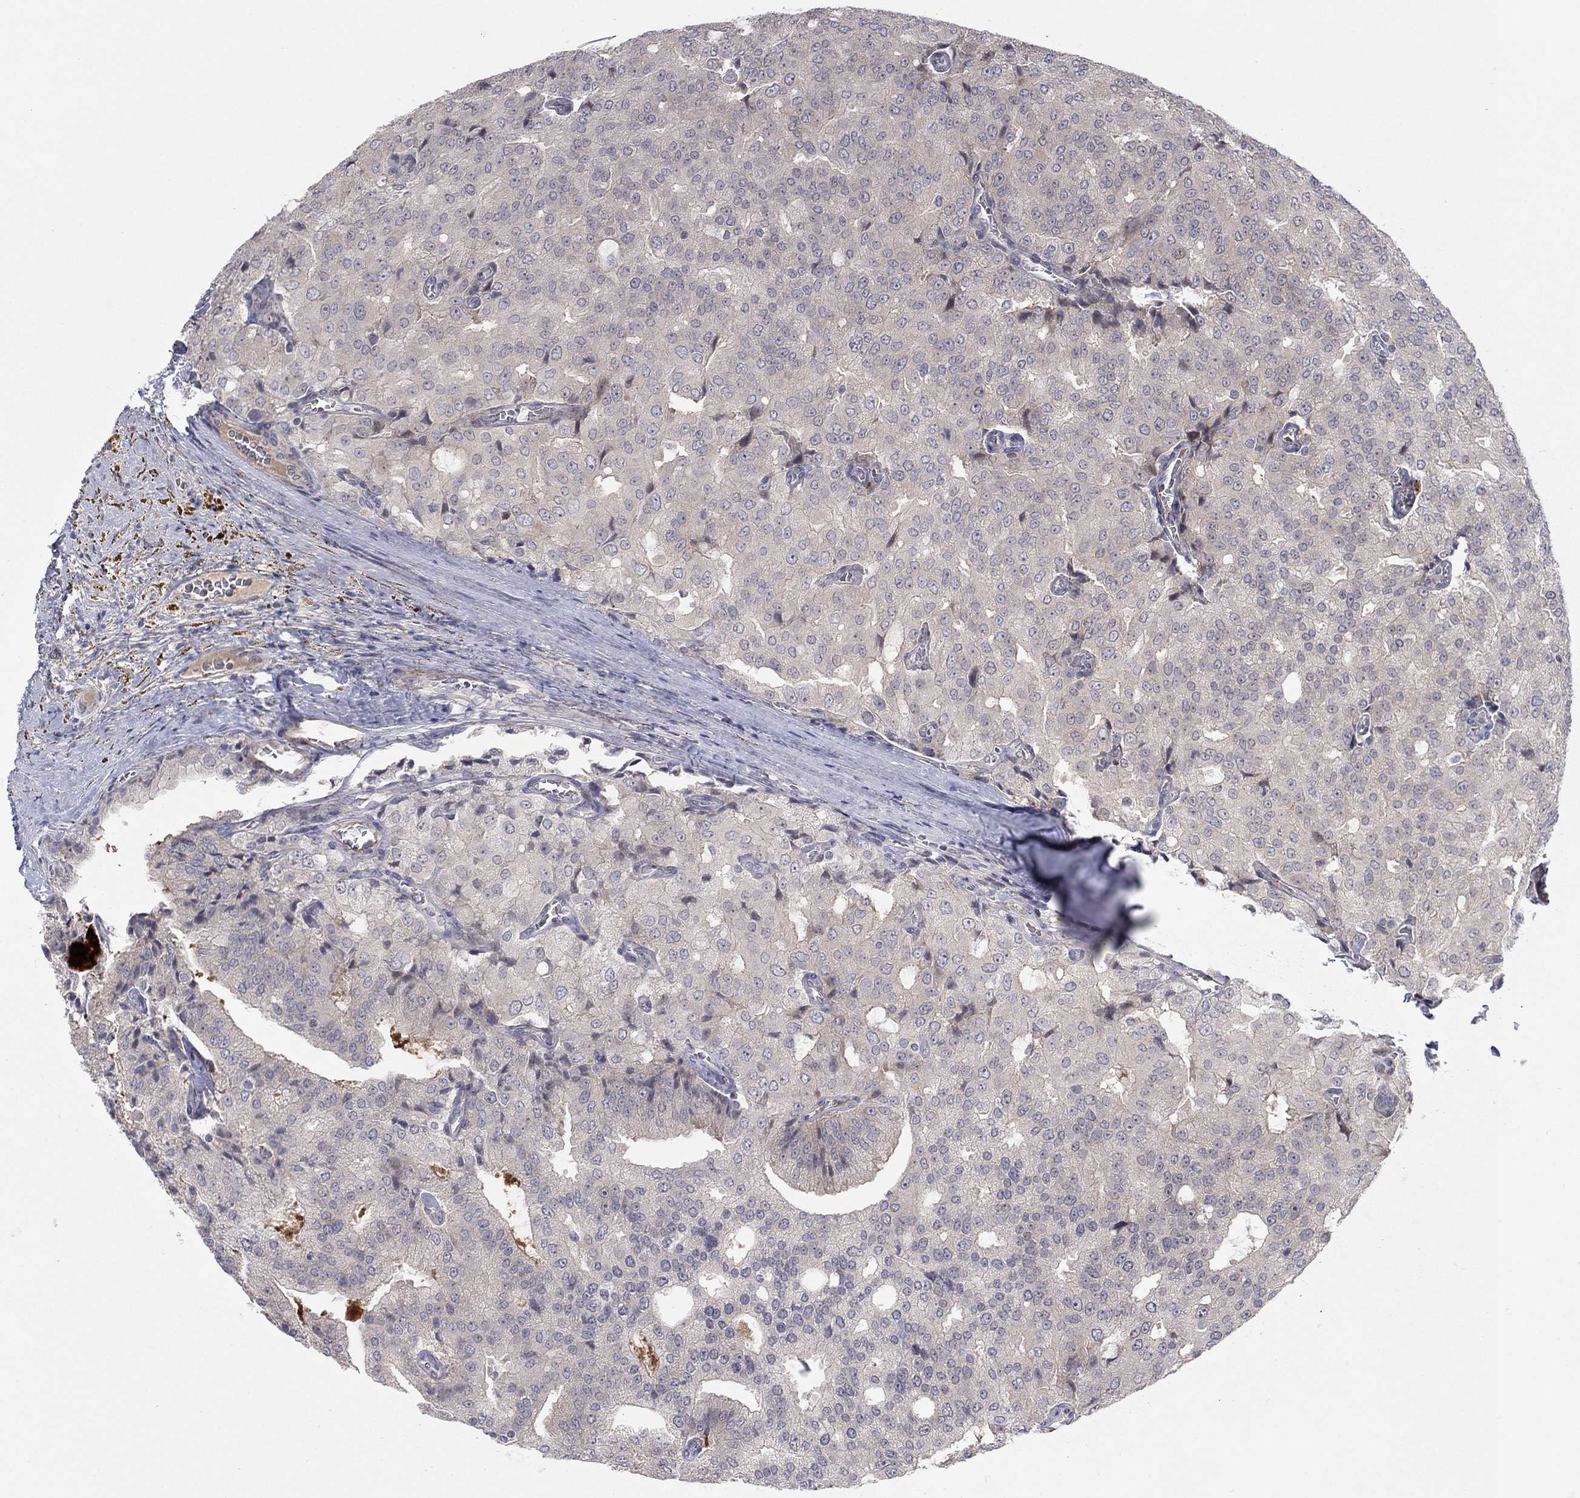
{"staining": {"intensity": "weak", "quantity": "25%-75%", "location": "cytoplasmic/membranous"}, "tissue": "prostate cancer", "cell_type": "Tumor cells", "image_type": "cancer", "snomed": [{"axis": "morphology", "description": "Adenocarcinoma, NOS"}, {"axis": "topography", "description": "Prostate and seminal vesicle, NOS"}, {"axis": "topography", "description": "Prostate"}], "caption": "A histopathology image of human prostate cancer stained for a protein exhibits weak cytoplasmic/membranous brown staining in tumor cells.", "gene": "AMN1", "patient": {"sex": "male", "age": 67}}